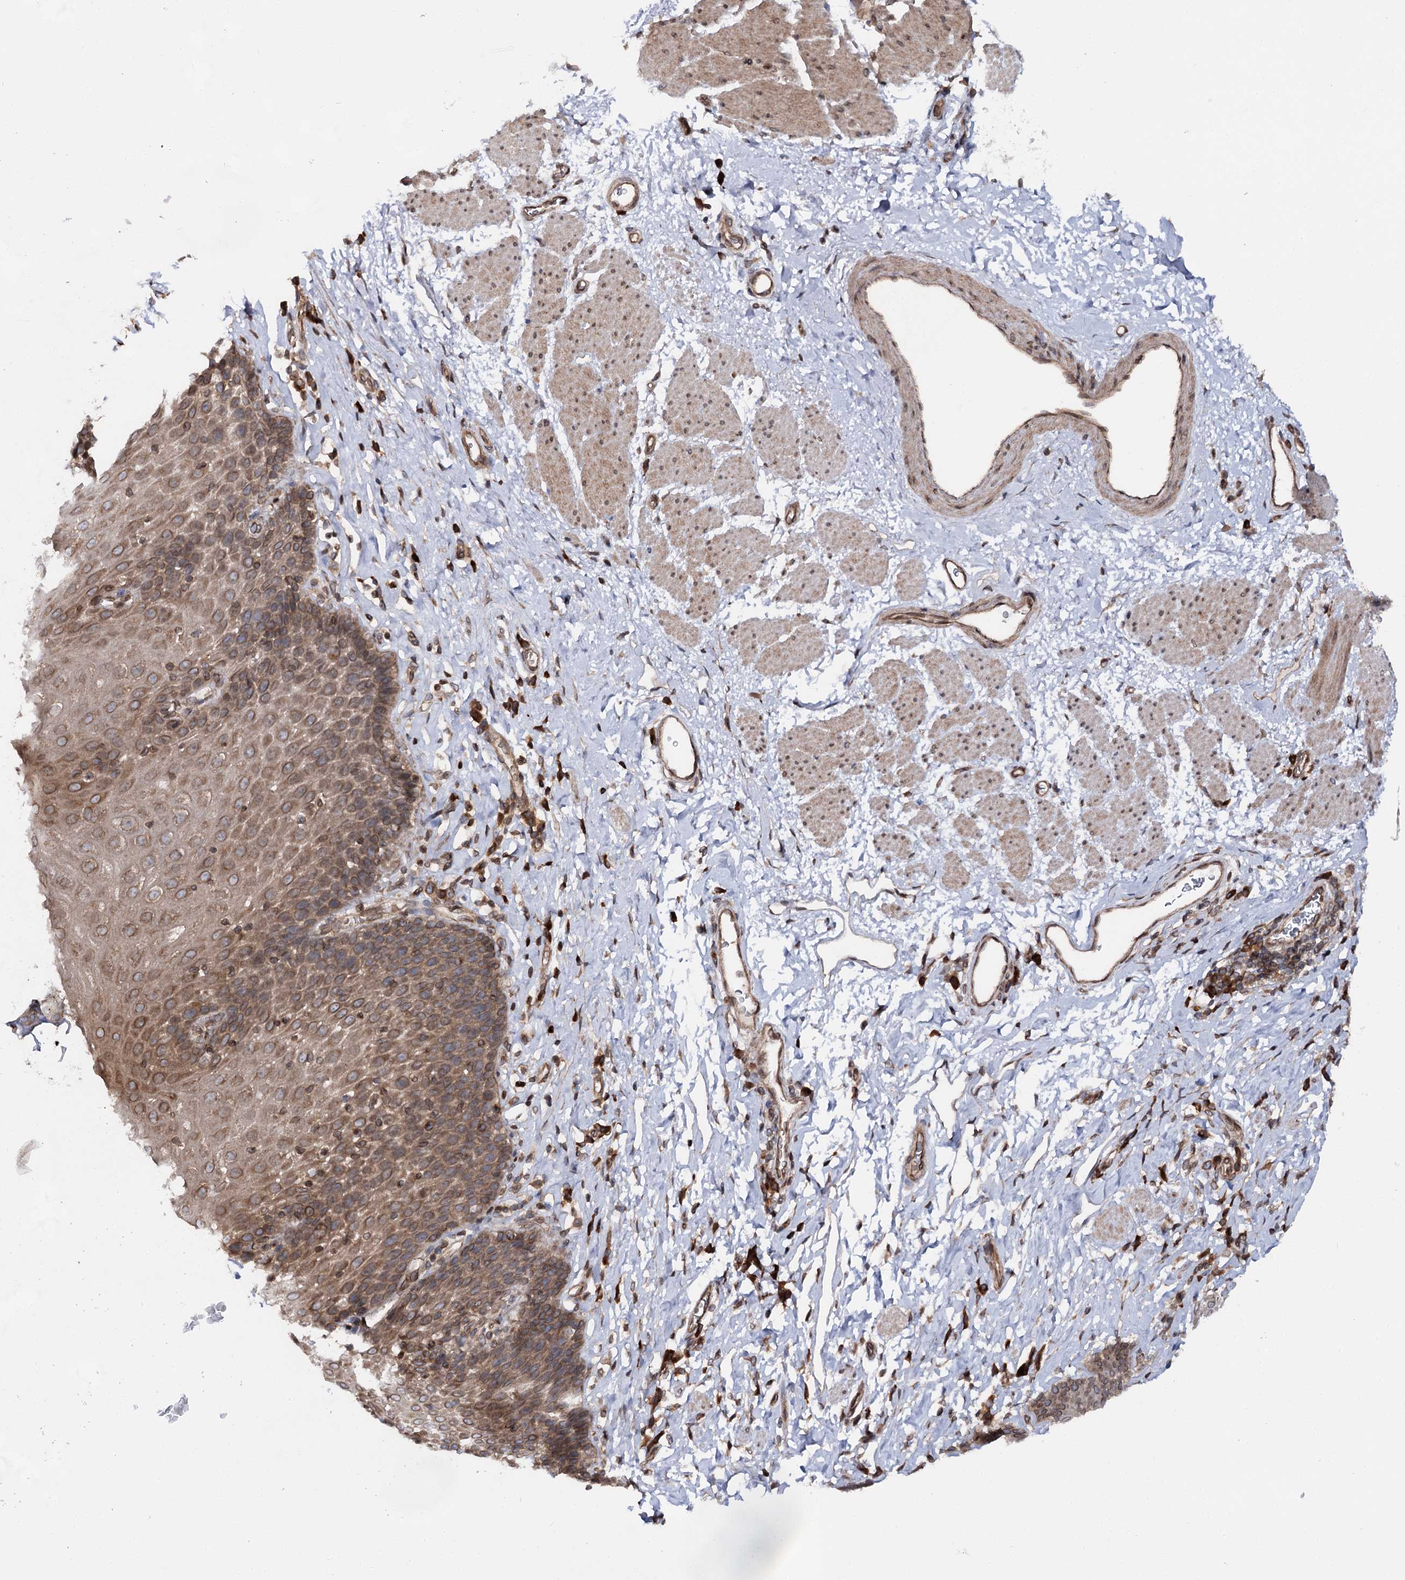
{"staining": {"intensity": "moderate", "quantity": ">75%", "location": "cytoplasmic/membranous,nuclear"}, "tissue": "esophagus", "cell_type": "Squamous epithelial cells", "image_type": "normal", "snomed": [{"axis": "morphology", "description": "Normal tissue, NOS"}, {"axis": "topography", "description": "Esophagus"}], "caption": "Immunohistochemical staining of benign human esophagus demonstrates >75% levels of moderate cytoplasmic/membranous,nuclear protein expression in about >75% of squamous epithelial cells.", "gene": "FGFR1OP2", "patient": {"sex": "female", "age": 61}}